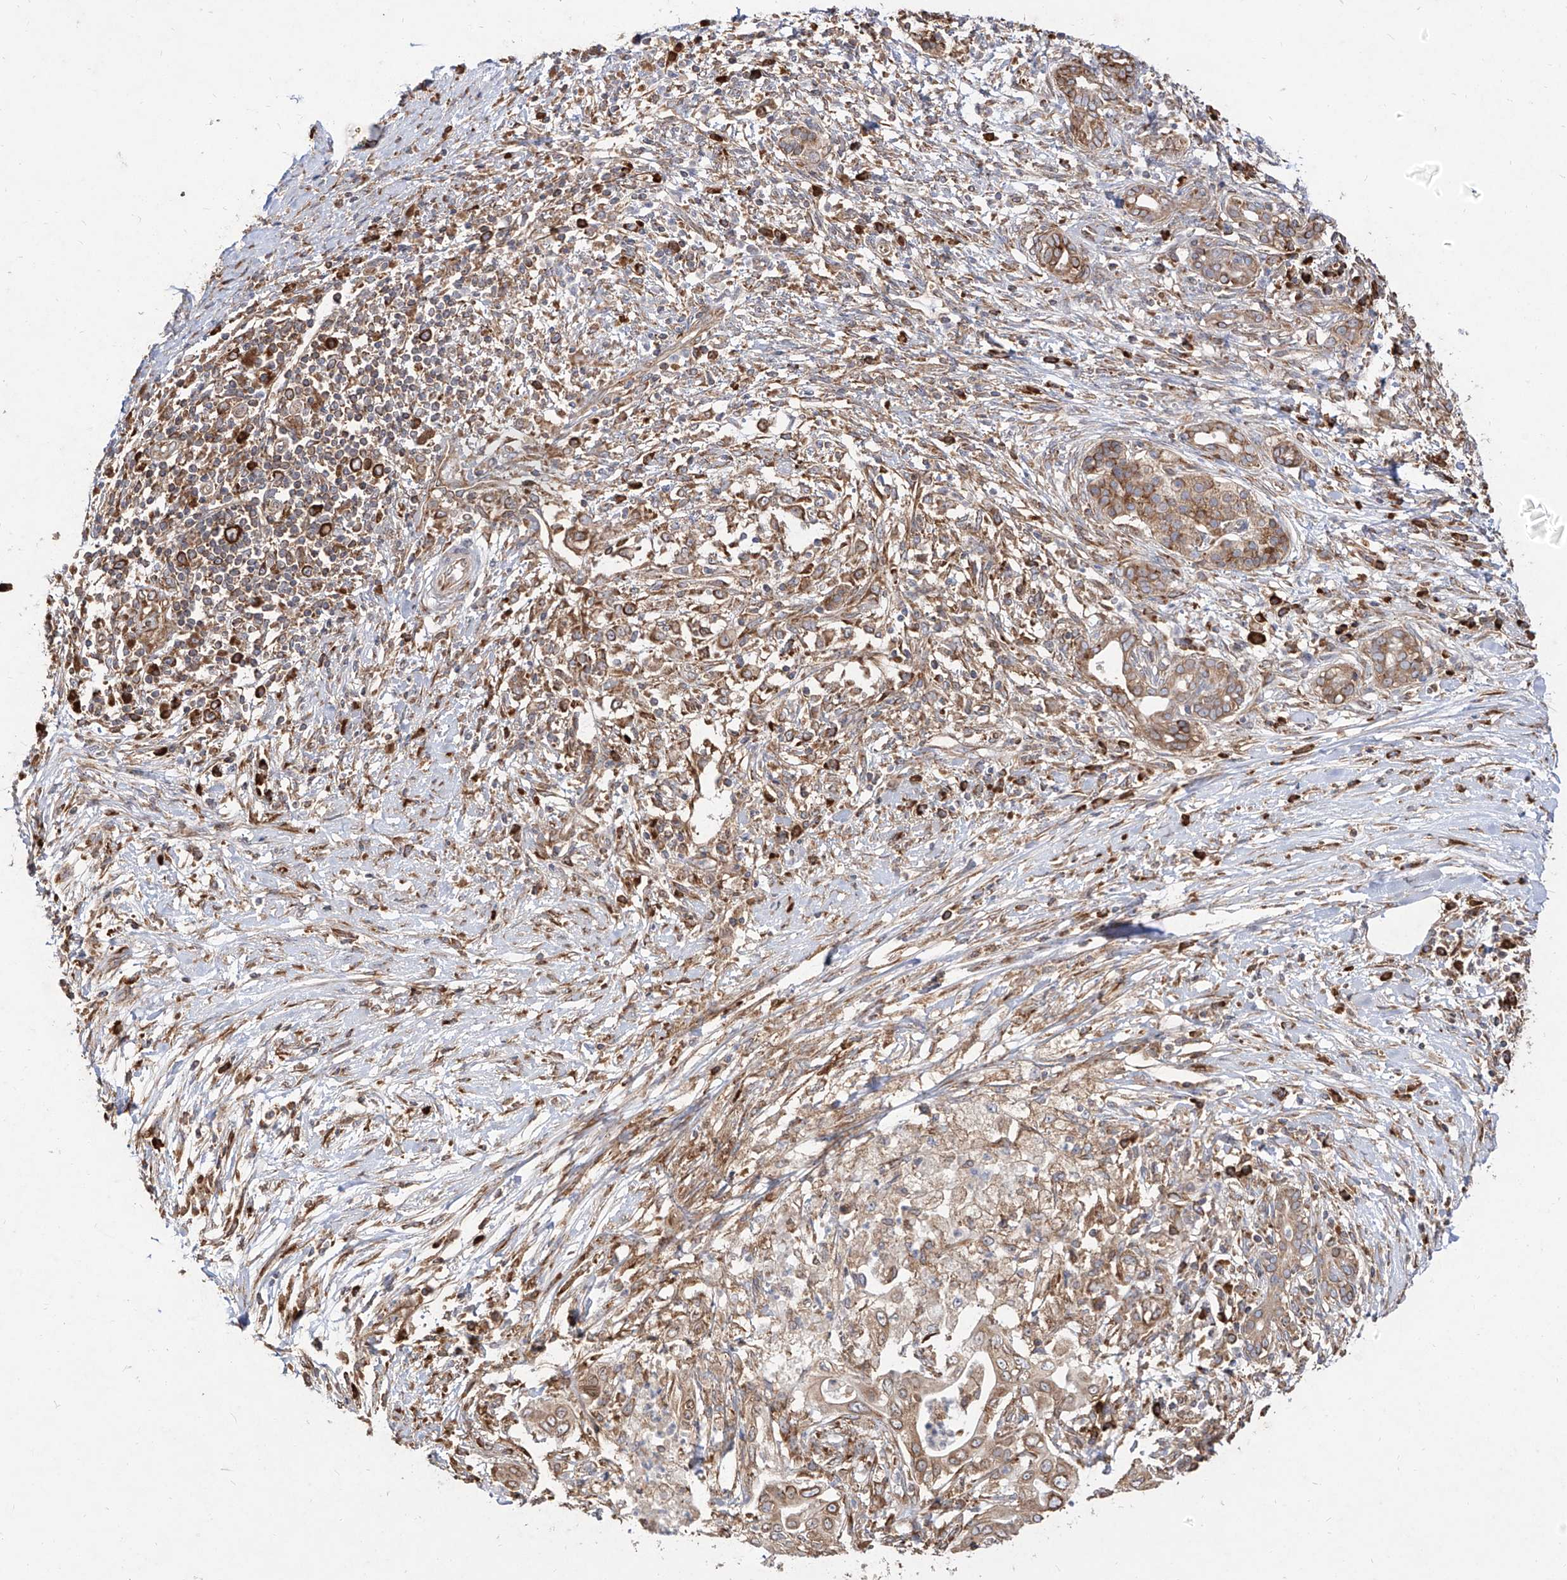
{"staining": {"intensity": "moderate", "quantity": ">75%", "location": "cytoplasmic/membranous"}, "tissue": "pancreatic cancer", "cell_type": "Tumor cells", "image_type": "cancer", "snomed": [{"axis": "morphology", "description": "Adenocarcinoma, NOS"}, {"axis": "topography", "description": "Pancreas"}], "caption": "A medium amount of moderate cytoplasmic/membranous expression is seen in about >75% of tumor cells in pancreatic cancer (adenocarcinoma) tissue. (IHC, brightfield microscopy, high magnification).", "gene": "RPS25", "patient": {"sex": "male", "age": 58}}